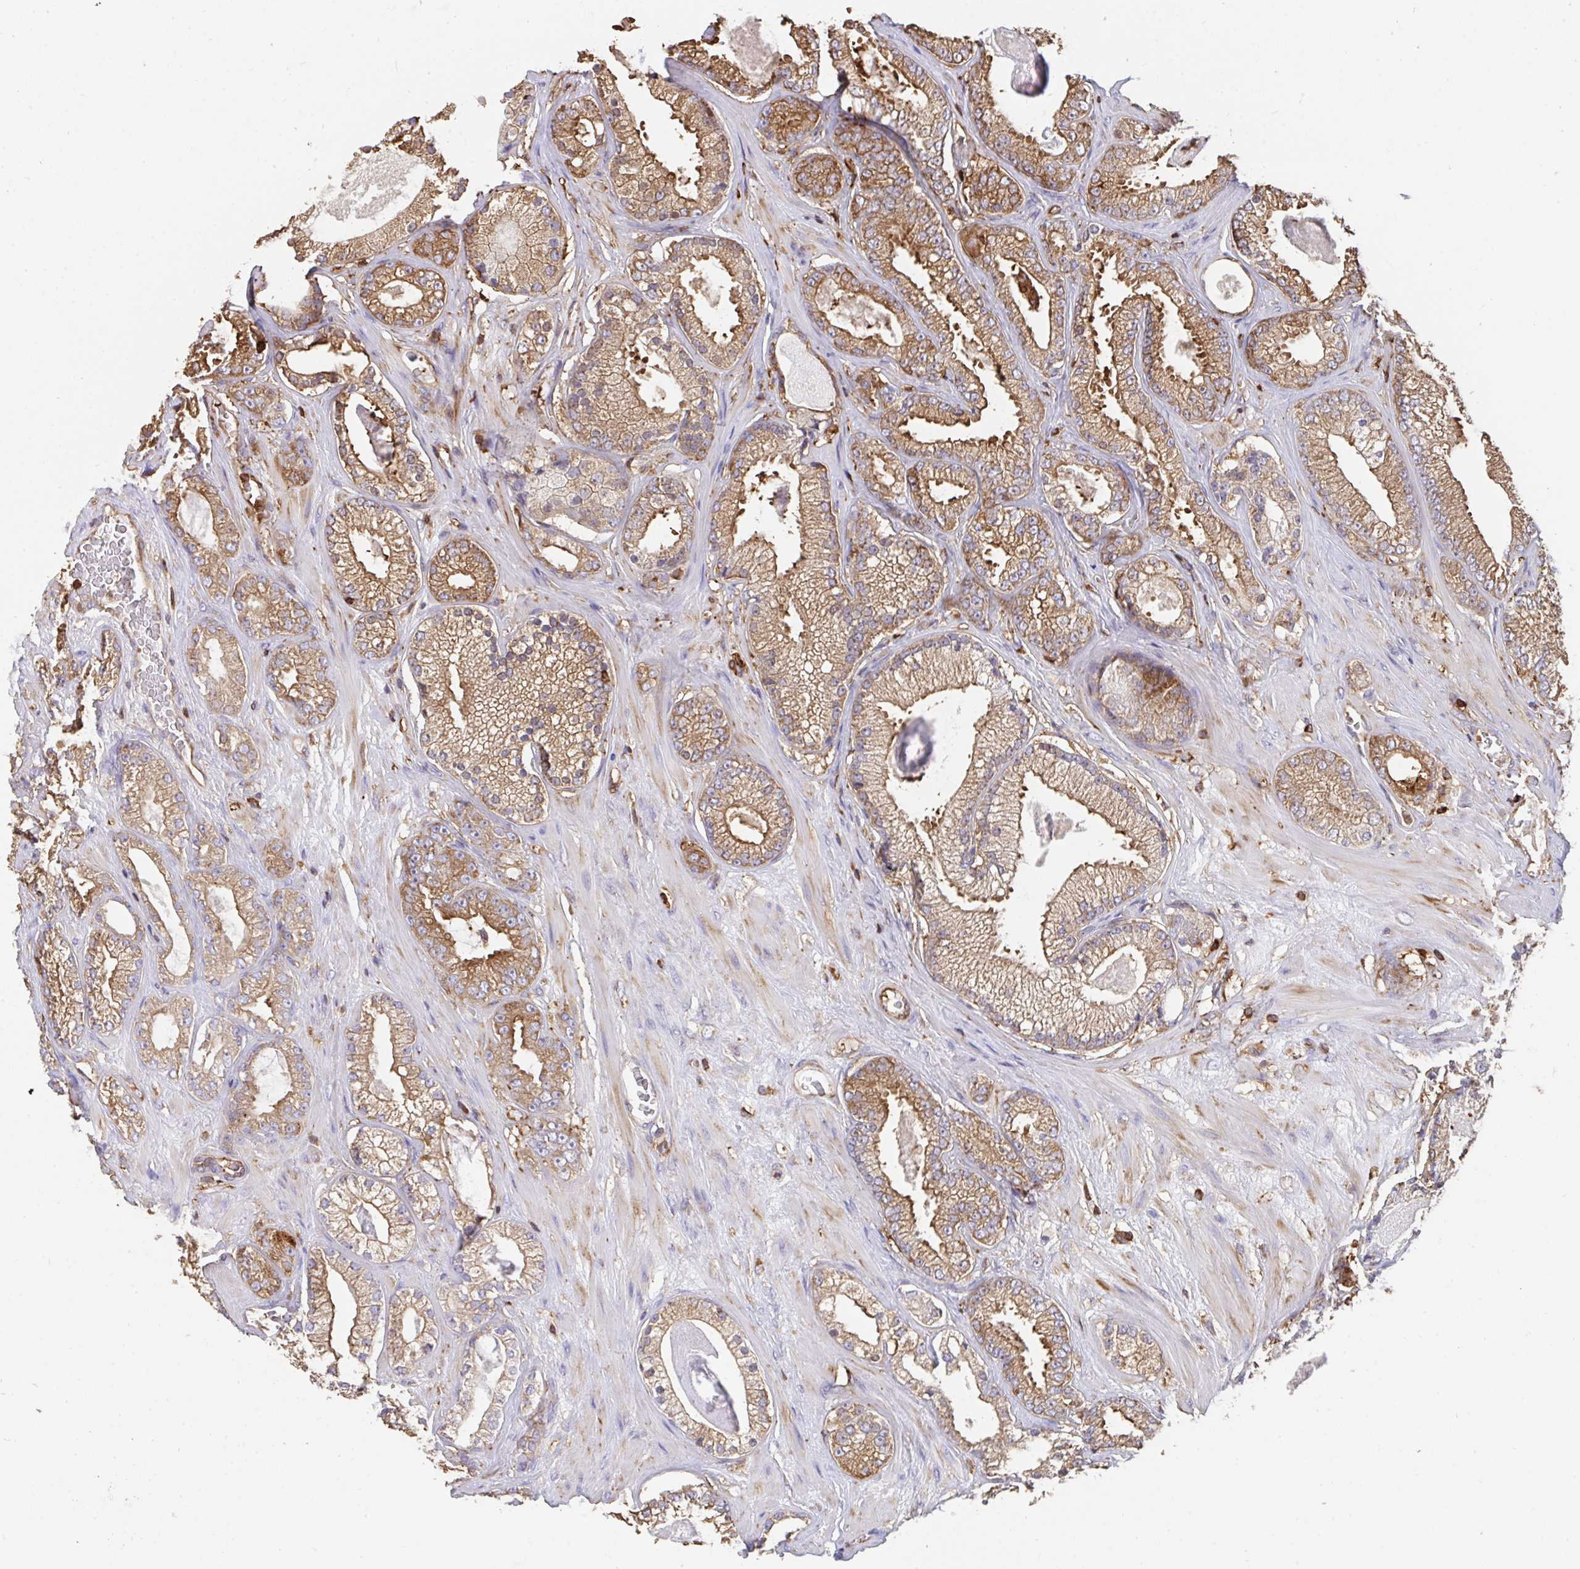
{"staining": {"intensity": "moderate", "quantity": ">75%", "location": "cytoplasmic/membranous"}, "tissue": "prostate cancer", "cell_type": "Tumor cells", "image_type": "cancer", "snomed": [{"axis": "morphology", "description": "Adenocarcinoma, High grade"}, {"axis": "topography", "description": "Prostate"}], "caption": "This is an image of IHC staining of high-grade adenocarcinoma (prostate), which shows moderate expression in the cytoplasmic/membranous of tumor cells.", "gene": "CFL1", "patient": {"sex": "male", "age": 66}}